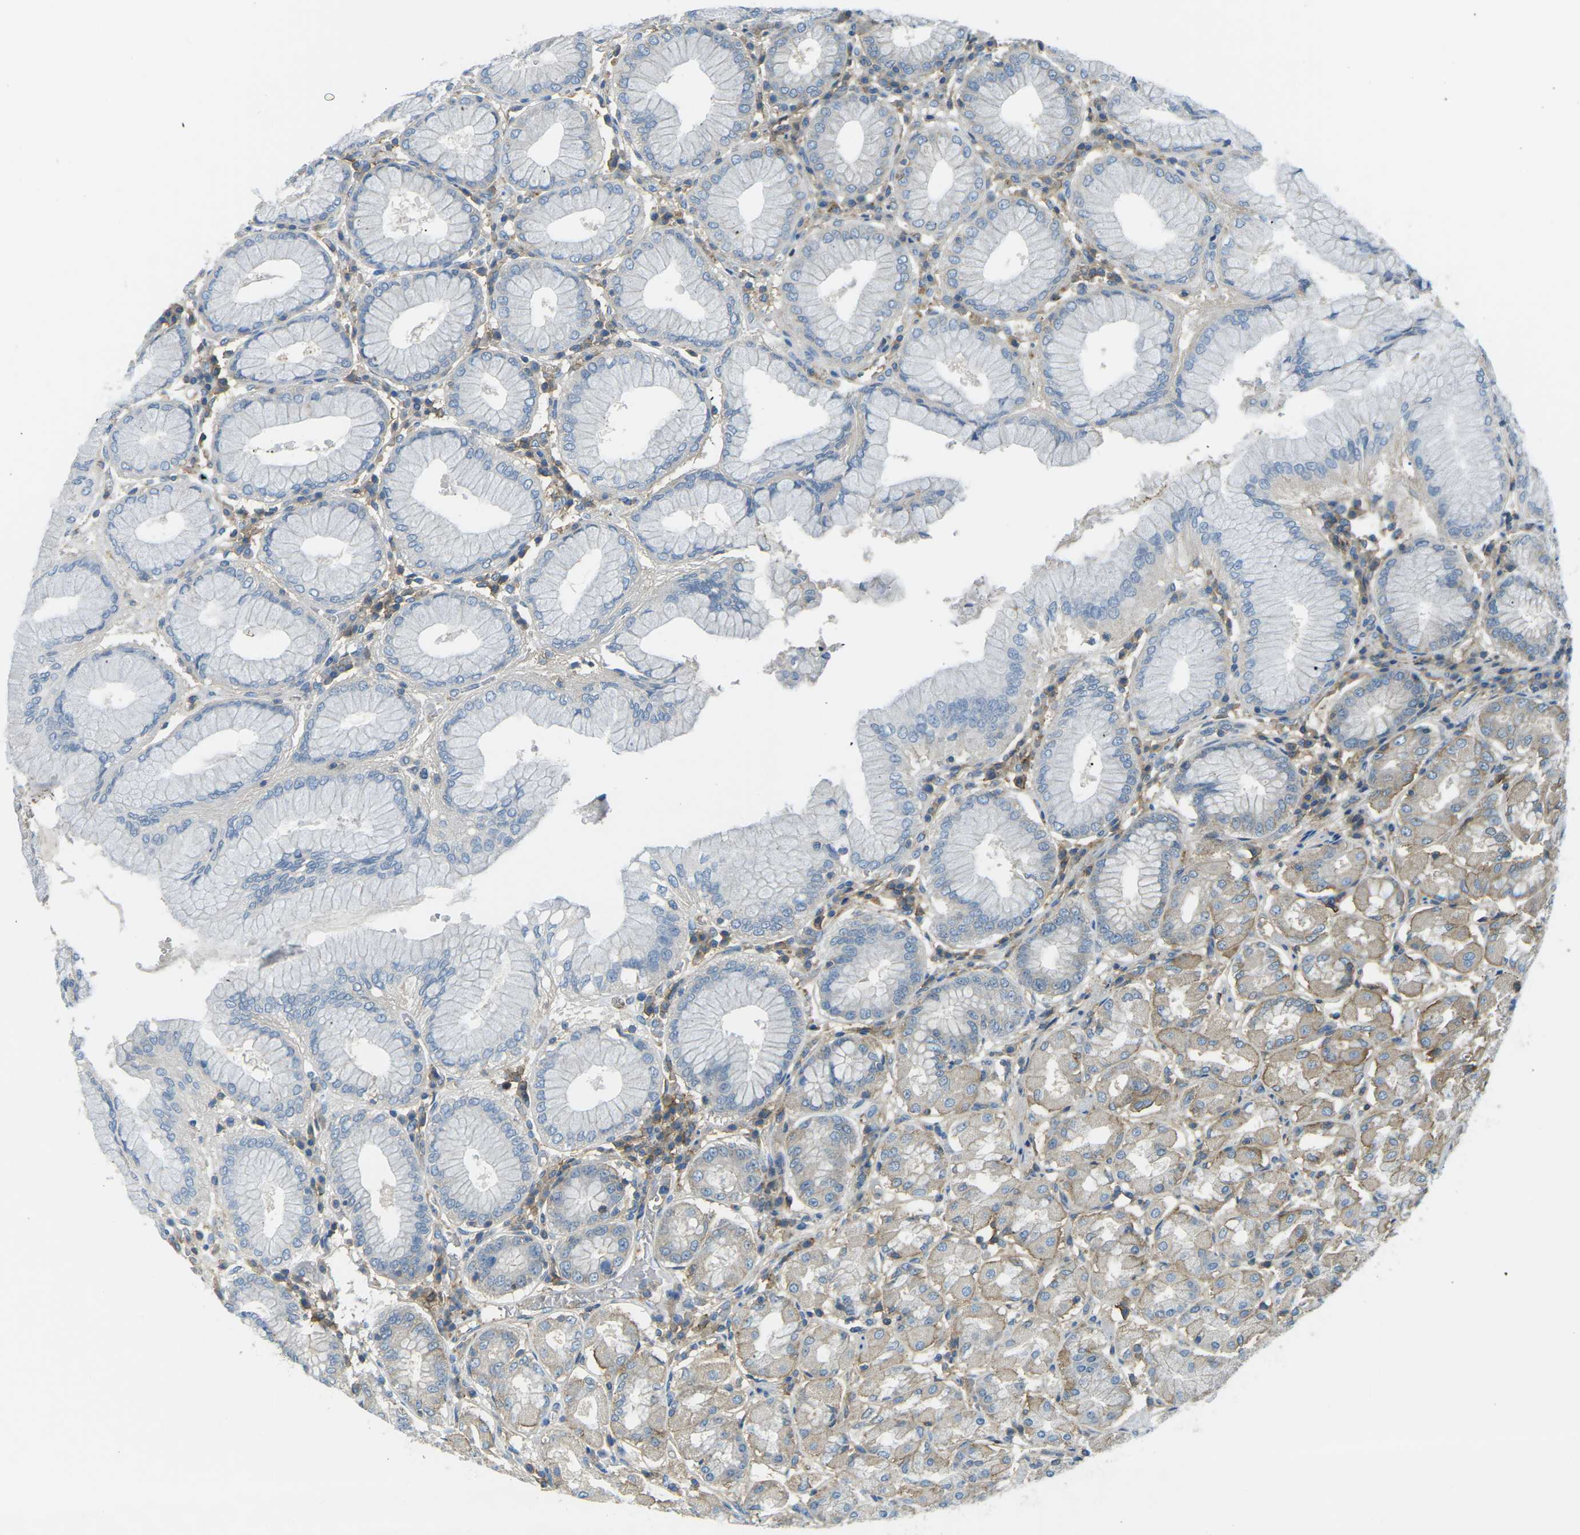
{"staining": {"intensity": "weak", "quantity": "<25%", "location": "cytoplasmic/membranous"}, "tissue": "stomach", "cell_type": "Glandular cells", "image_type": "normal", "snomed": [{"axis": "morphology", "description": "Normal tissue, NOS"}, {"axis": "topography", "description": "Stomach"}, {"axis": "topography", "description": "Stomach, lower"}], "caption": "This is an IHC photomicrograph of unremarkable stomach. There is no staining in glandular cells.", "gene": "CD47", "patient": {"sex": "female", "age": 56}}